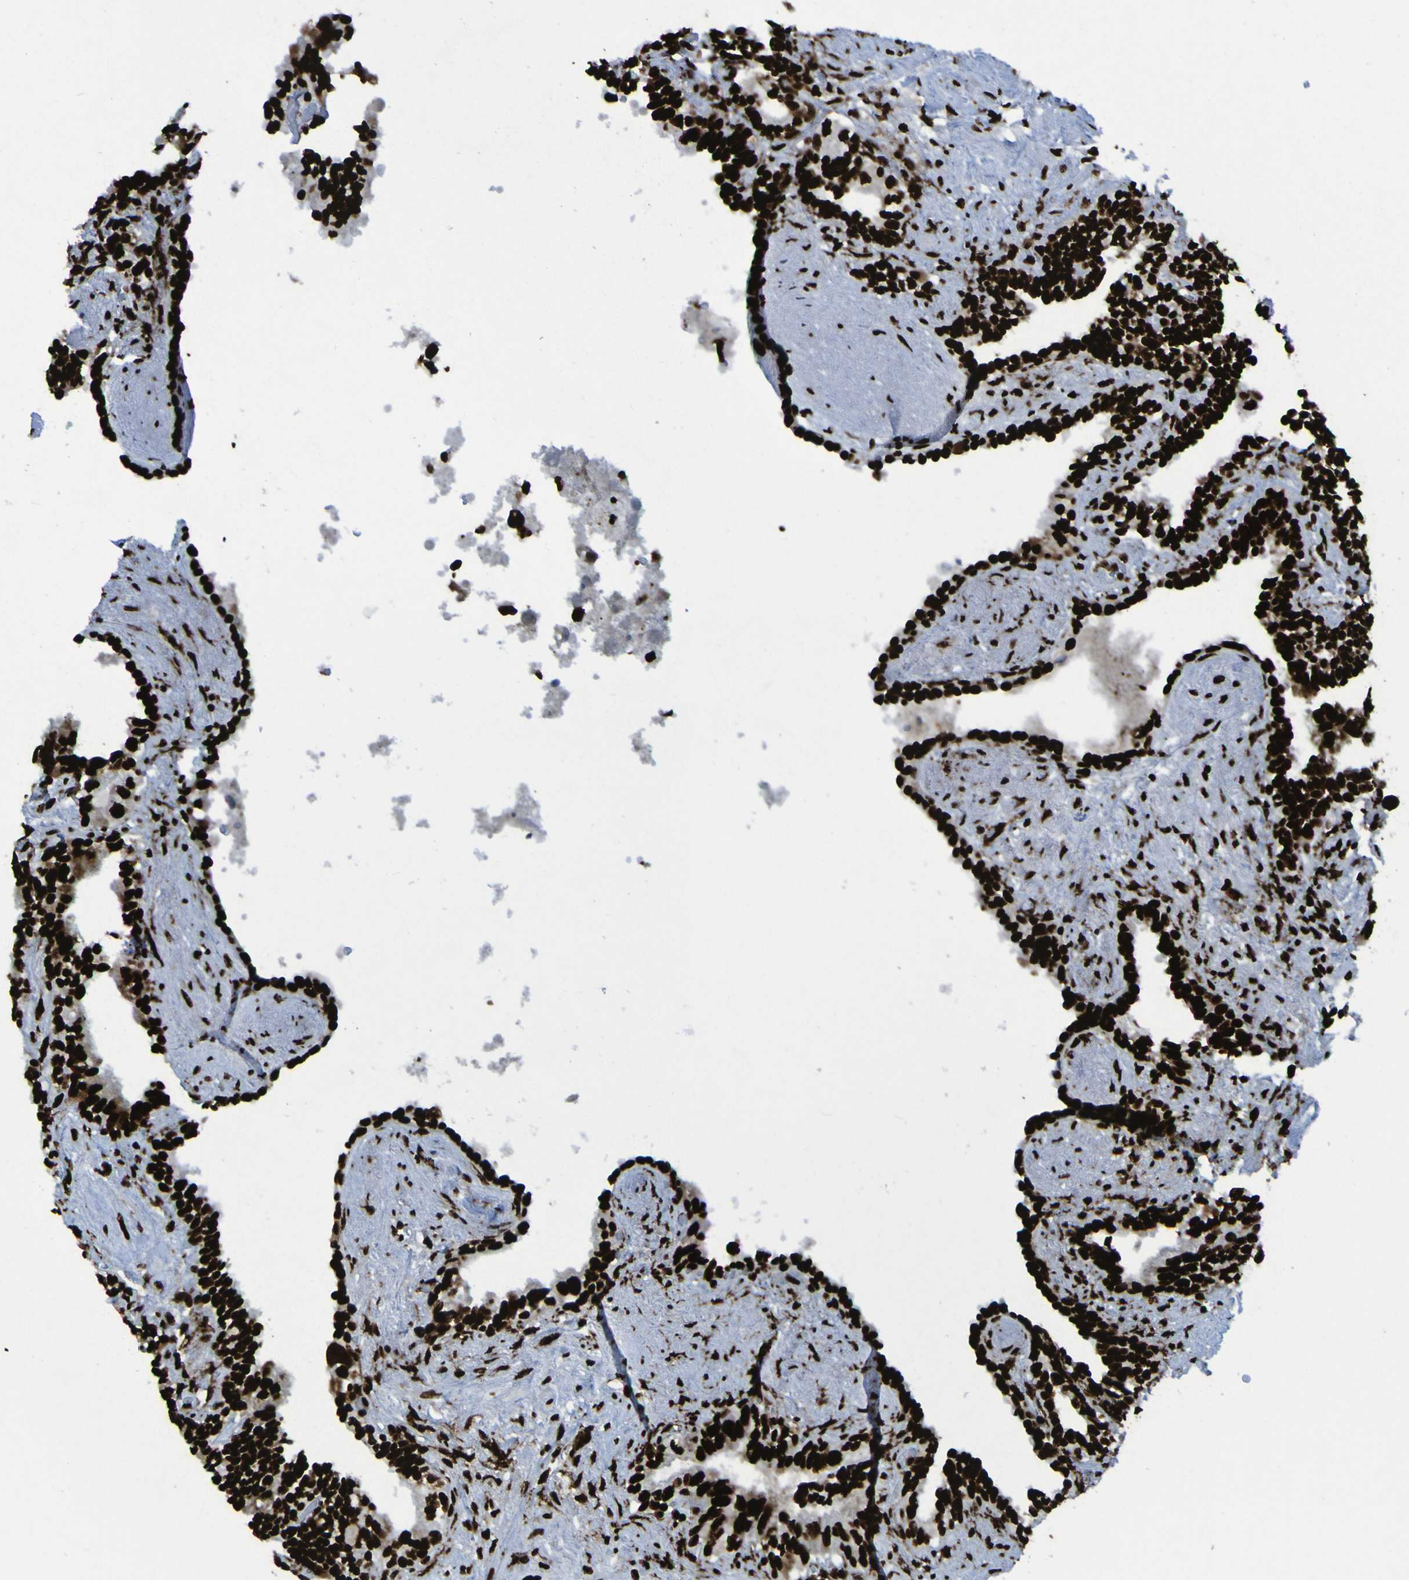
{"staining": {"intensity": "strong", "quantity": ">75%", "location": "nuclear"}, "tissue": "seminal vesicle", "cell_type": "Glandular cells", "image_type": "normal", "snomed": [{"axis": "morphology", "description": "Normal tissue, NOS"}, {"axis": "topography", "description": "Seminal veicle"}], "caption": "Immunohistochemistry (IHC) (DAB (3,3'-diaminobenzidine)) staining of benign human seminal vesicle demonstrates strong nuclear protein staining in about >75% of glandular cells.", "gene": "NPM1", "patient": {"sex": "male", "age": 63}}